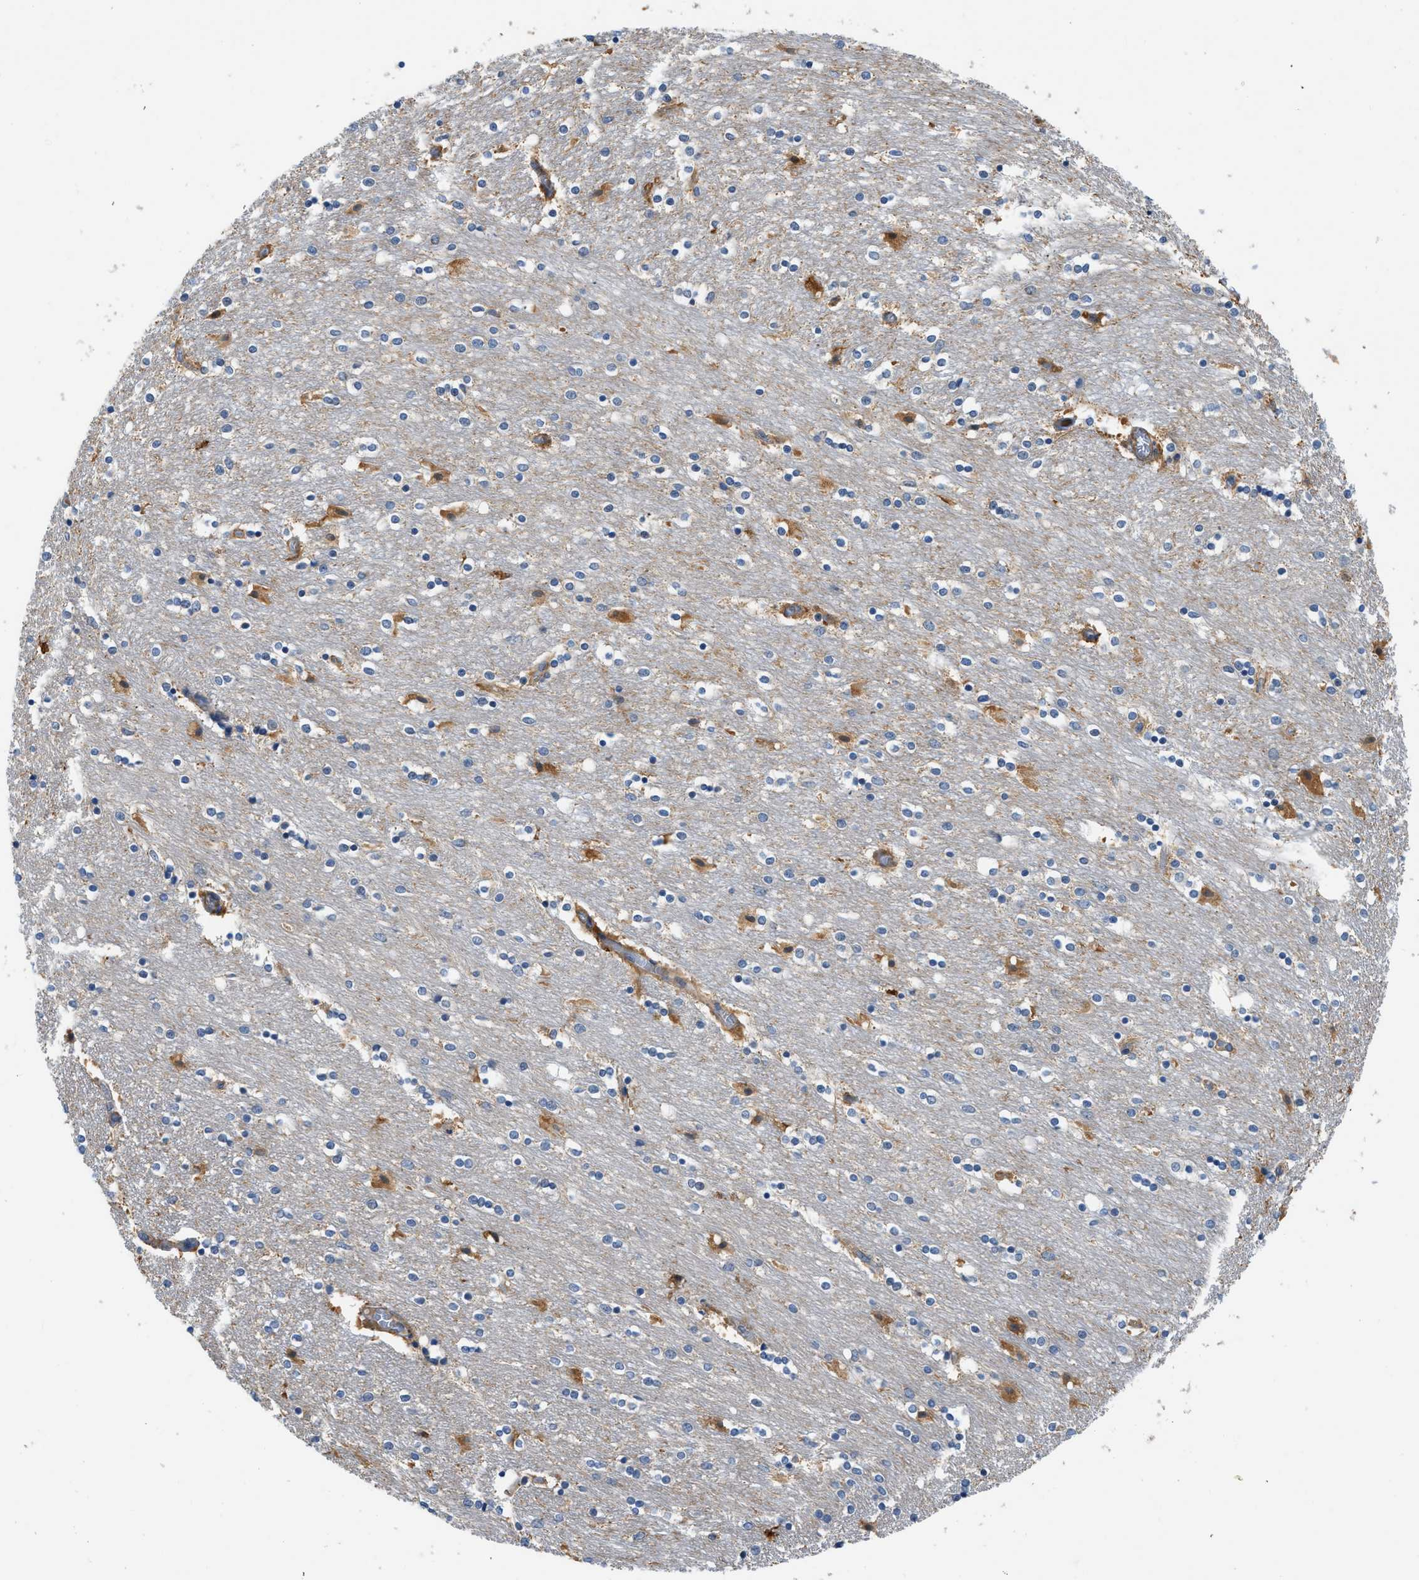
{"staining": {"intensity": "moderate", "quantity": "<25%", "location": "cytoplasmic/membranous"}, "tissue": "caudate", "cell_type": "Glial cells", "image_type": "normal", "snomed": [{"axis": "morphology", "description": "Normal tissue, NOS"}, {"axis": "topography", "description": "Lateral ventricle wall"}], "caption": "The micrograph shows staining of benign caudate, revealing moderate cytoplasmic/membranous protein expression (brown color) within glial cells. (Stains: DAB (3,3'-diaminobenzidine) in brown, nuclei in blue, Microscopy: brightfield microscopy at high magnification).", "gene": "GPR31", "patient": {"sex": "female", "age": 54}}